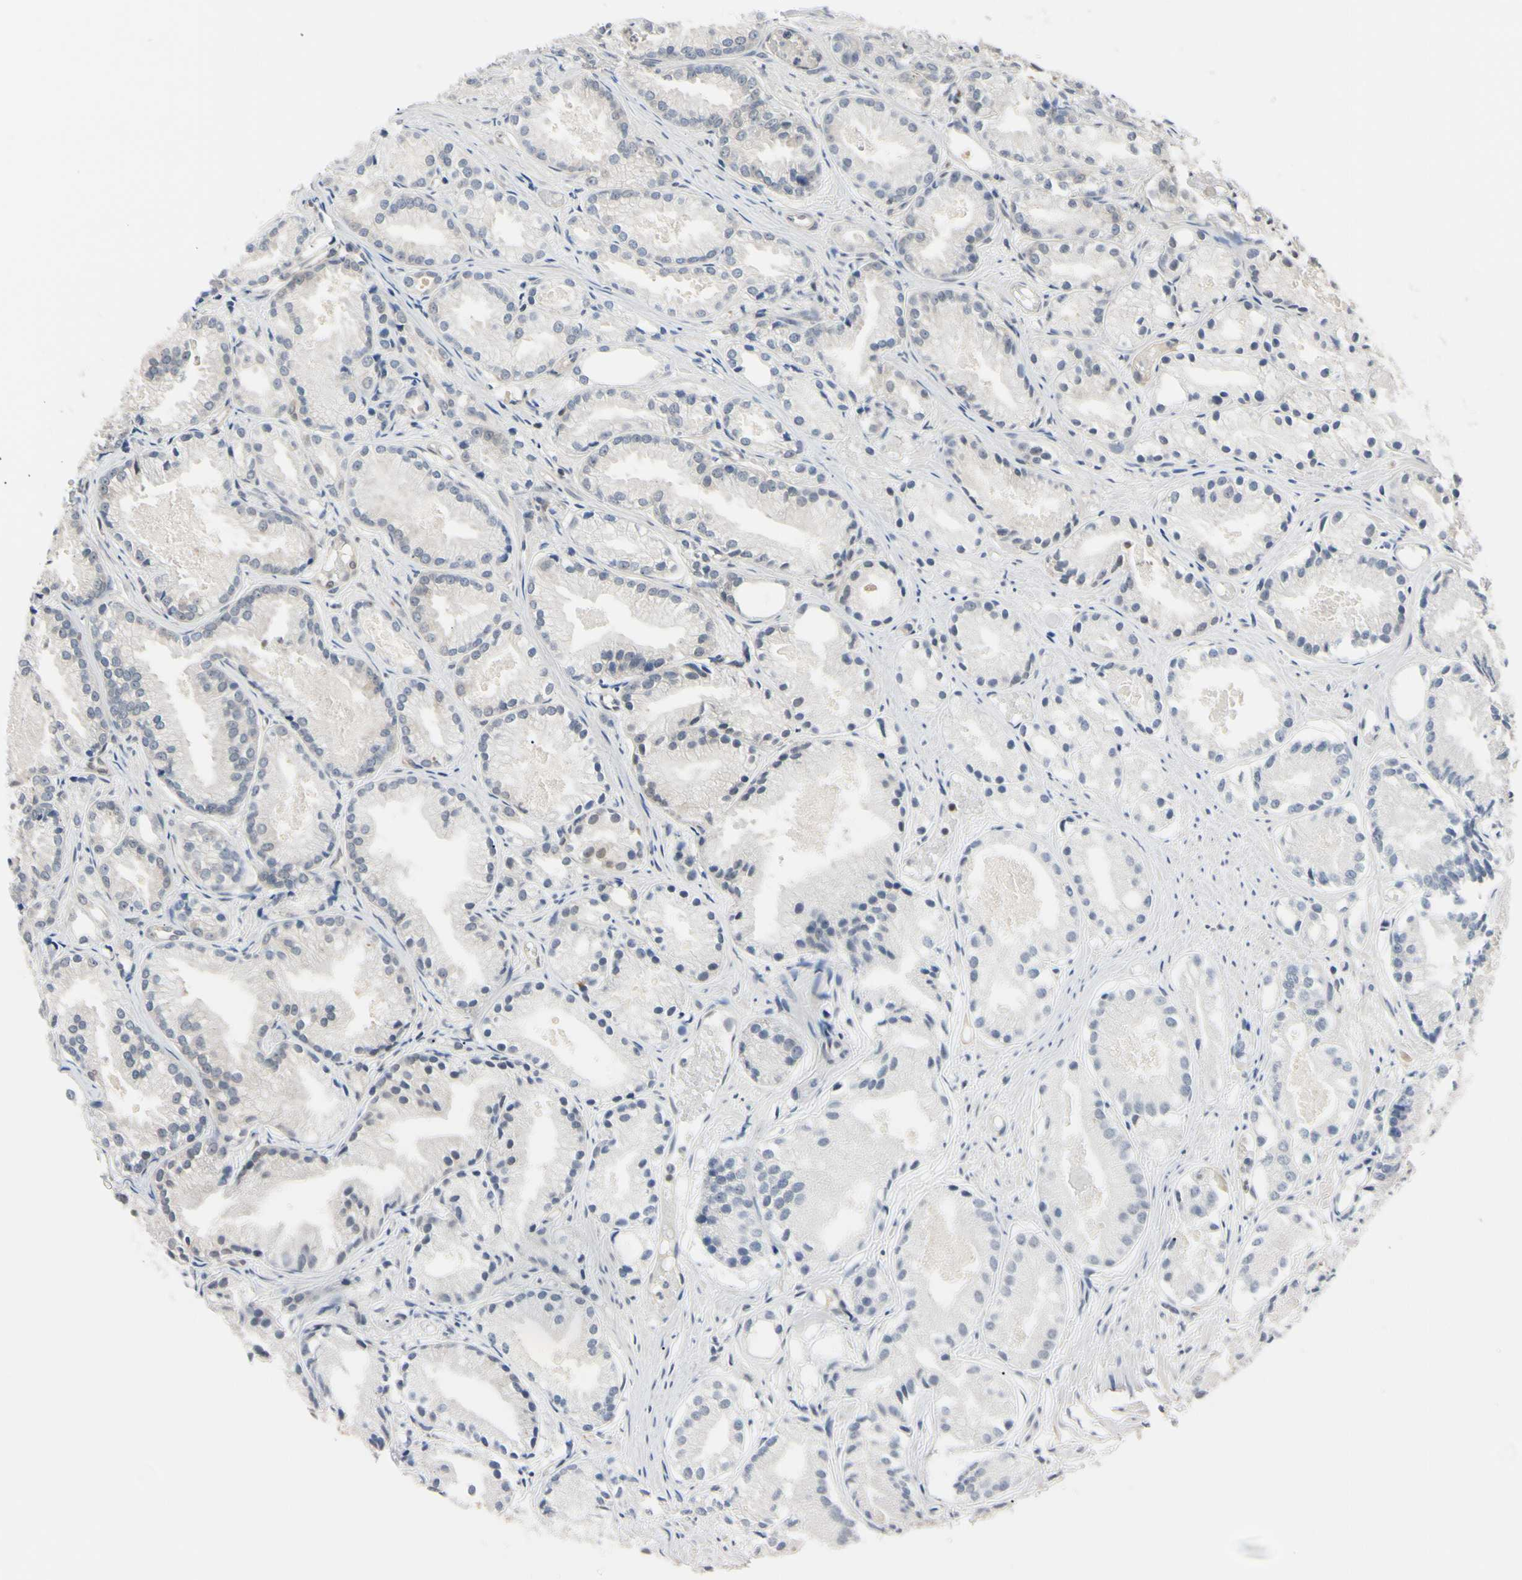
{"staining": {"intensity": "negative", "quantity": "none", "location": "none"}, "tissue": "prostate cancer", "cell_type": "Tumor cells", "image_type": "cancer", "snomed": [{"axis": "morphology", "description": "Adenocarcinoma, Low grade"}, {"axis": "topography", "description": "Prostate"}], "caption": "This is an immunohistochemistry histopathology image of human prostate cancer (low-grade adenocarcinoma). There is no positivity in tumor cells.", "gene": "UBE2I", "patient": {"sex": "male", "age": 72}}